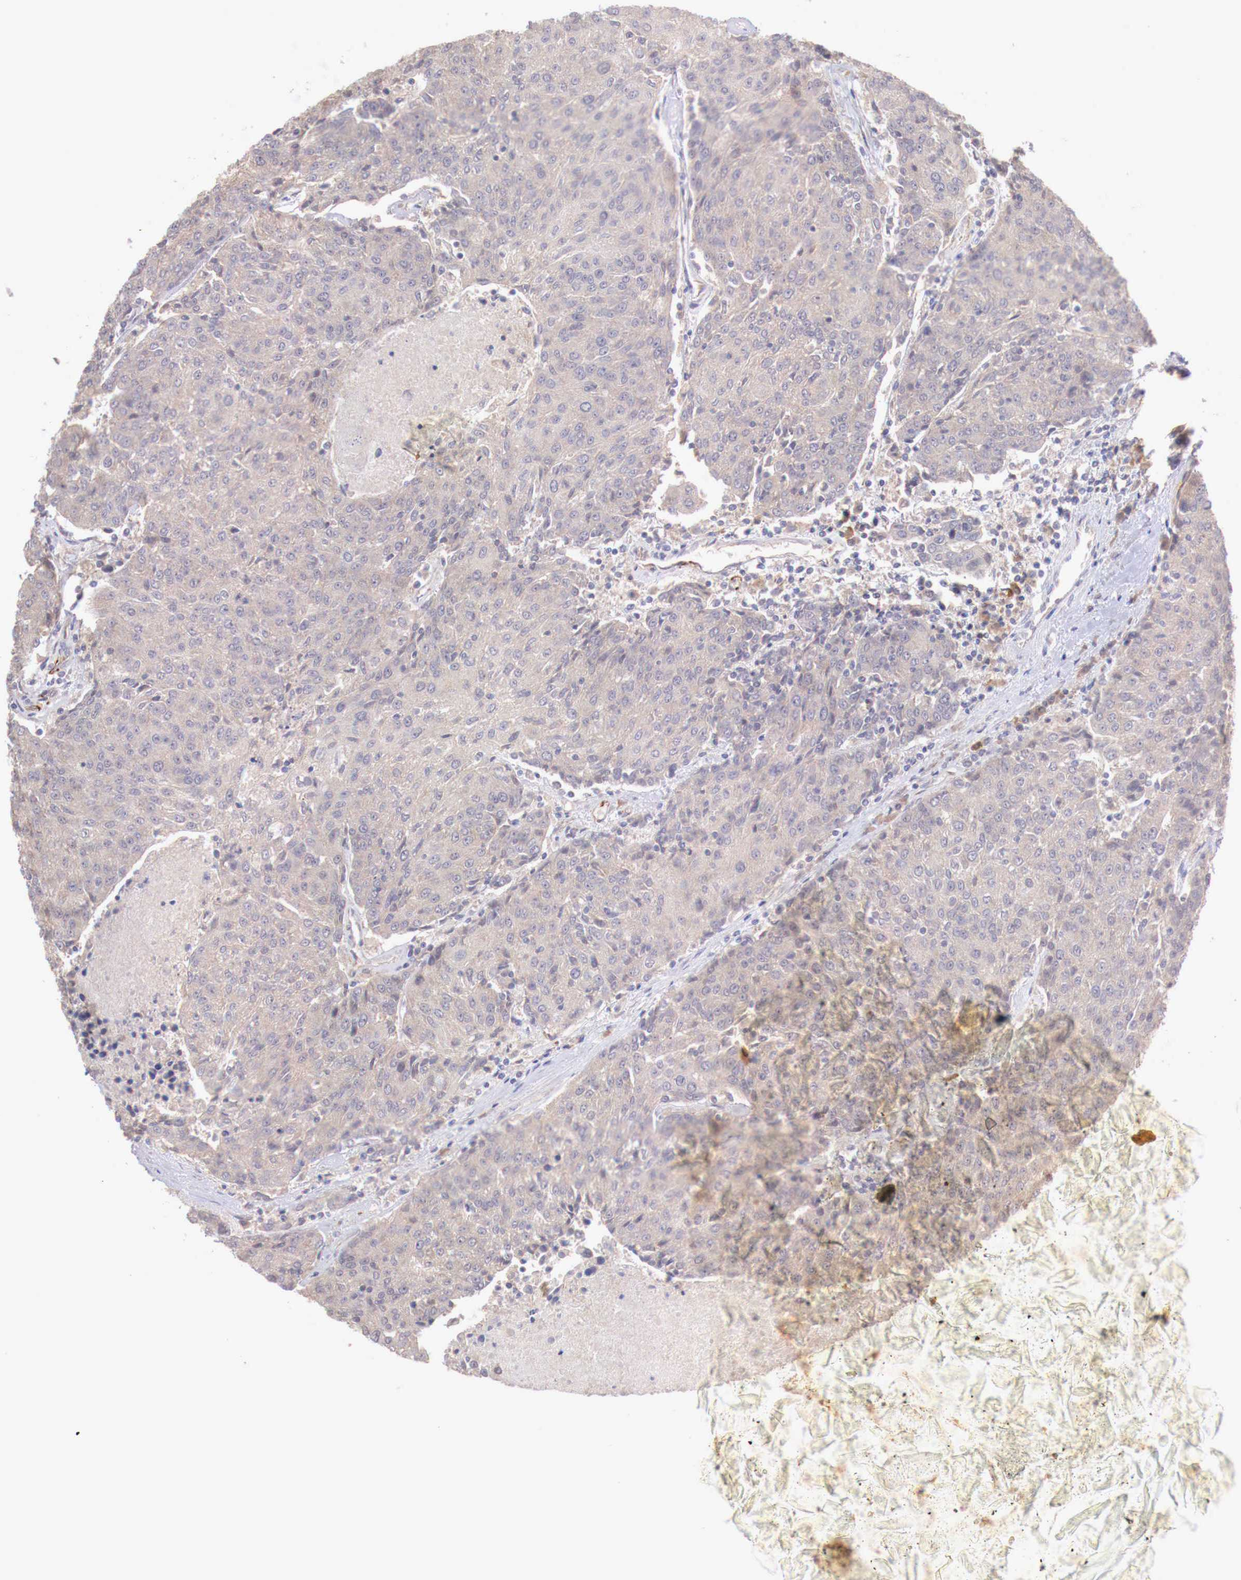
{"staining": {"intensity": "negative", "quantity": "none", "location": "none"}, "tissue": "urothelial cancer", "cell_type": "Tumor cells", "image_type": "cancer", "snomed": [{"axis": "morphology", "description": "Urothelial carcinoma, High grade"}, {"axis": "topography", "description": "Urinary bladder"}], "caption": "This is a micrograph of immunohistochemistry staining of high-grade urothelial carcinoma, which shows no staining in tumor cells.", "gene": "WT1", "patient": {"sex": "female", "age": 85}}